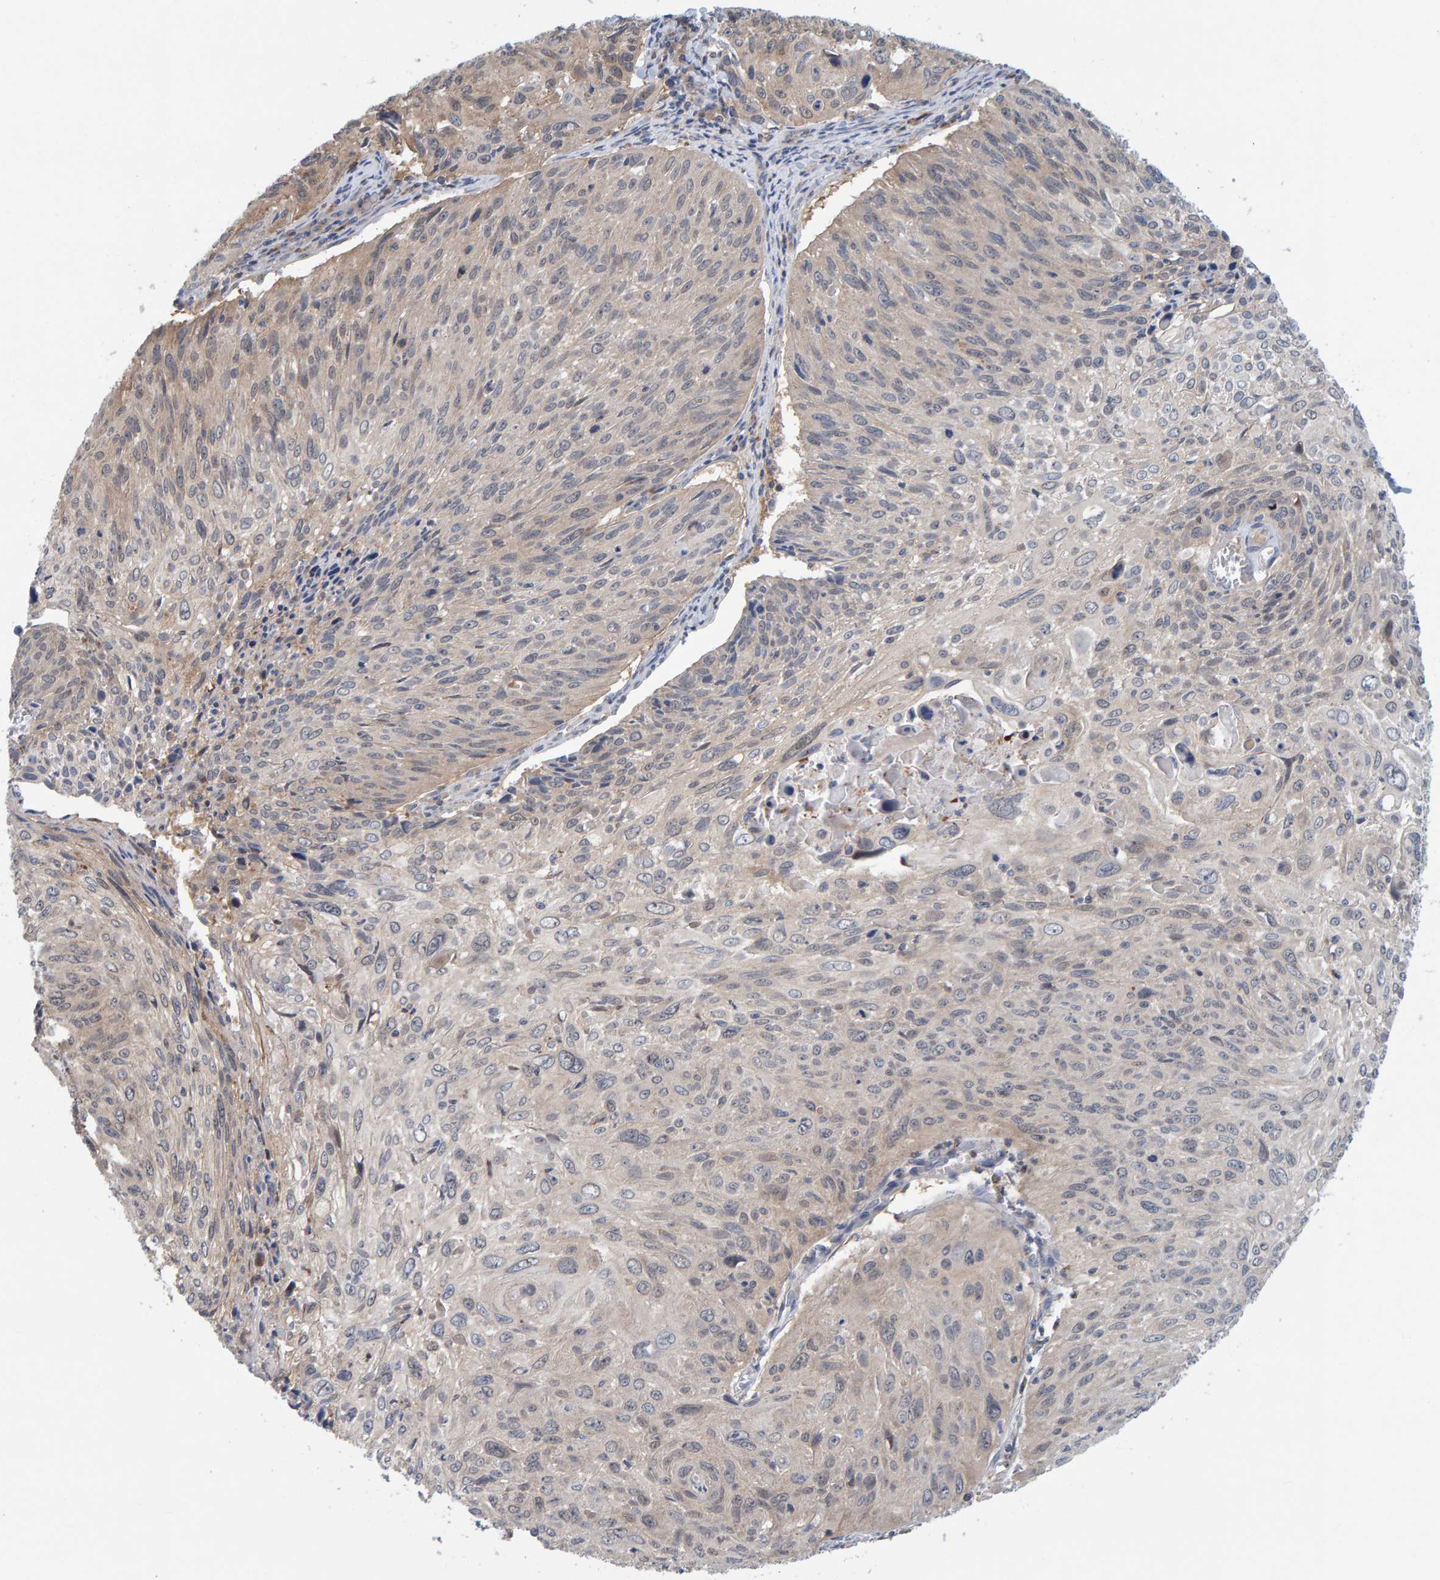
{"staining": {"intensity": "weak", "quantity": "<25%", "location": "cytoplasmic/membranous"}, "tissue": "cervical cancer", "cell_type": "Tumor cells", "image_type": "cancer", "snomed": [{"axis": "morphology", "description": "Squamous cell carcinoma, NOS"}, {"axis": "topography", "description": "Cervix"}], "caption": "Immunohistochemical staining of cervical cancer (squamous cell carcinoma) displays no significant staining in tumor cells.", "gene": "TATDN1", "patient": {"sex": "female", "age": 51}}